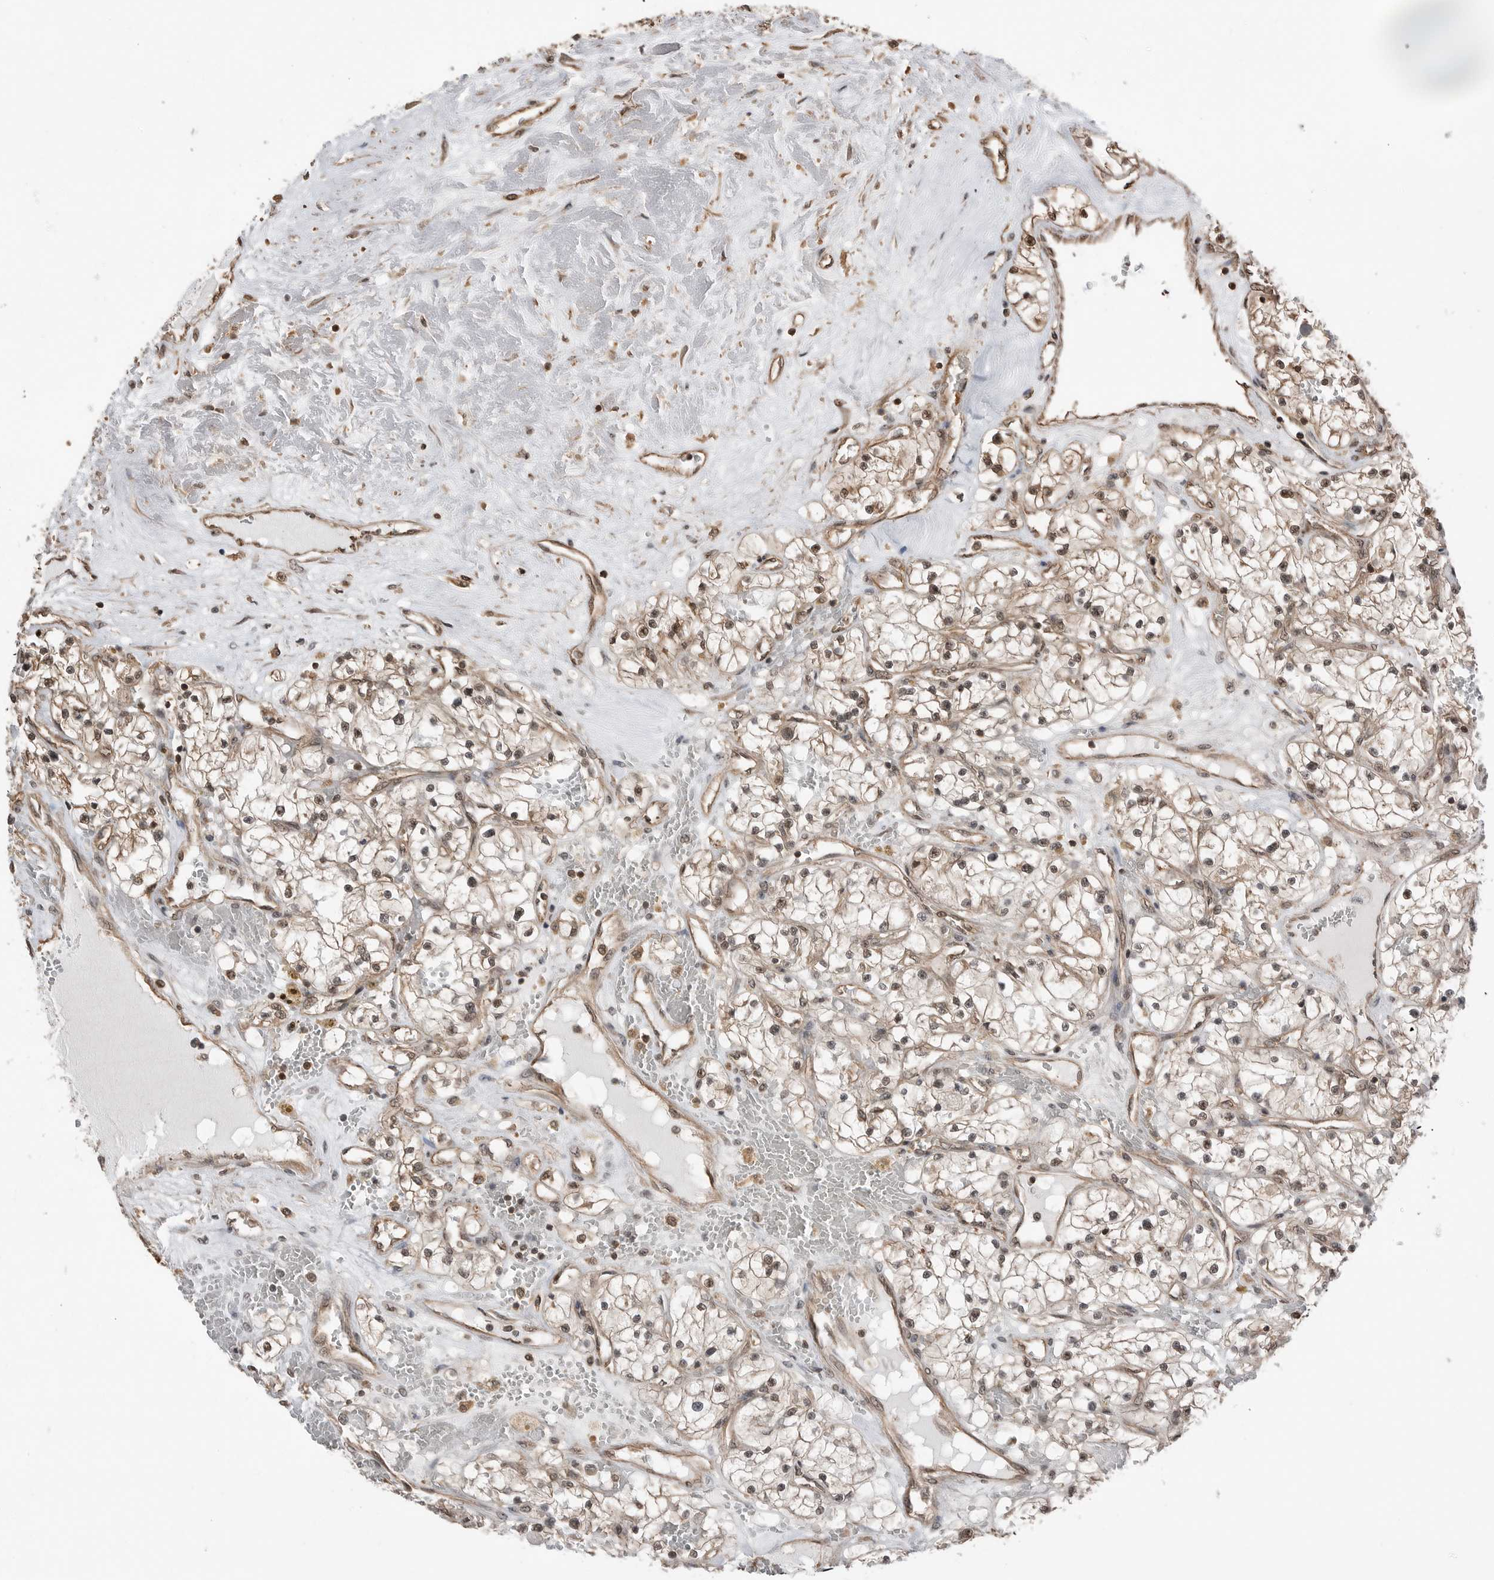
{"staining": {"intensity": "moderate", "quantity": "25%-75%", "location": "nuclear"}, "tissue": "renal cancer", "cell_type": "Tumor cells", "image_type": "cancer", "snomed": [{"axis": "morphology", "description": "Normal tissue, NOS"}, {"axis": "morphology", "description": "Adenocarcinoma, NOS"}, {"axis": "topography", "description": "Kidney"}], "caption": "Protein staining of renal adenocarcinoma tissue shows moderate nuclear staining in approximately 25%-75% of tumor cells.", "gene": "PEAK1", "patient": {"sex": "male", "age": 68}}